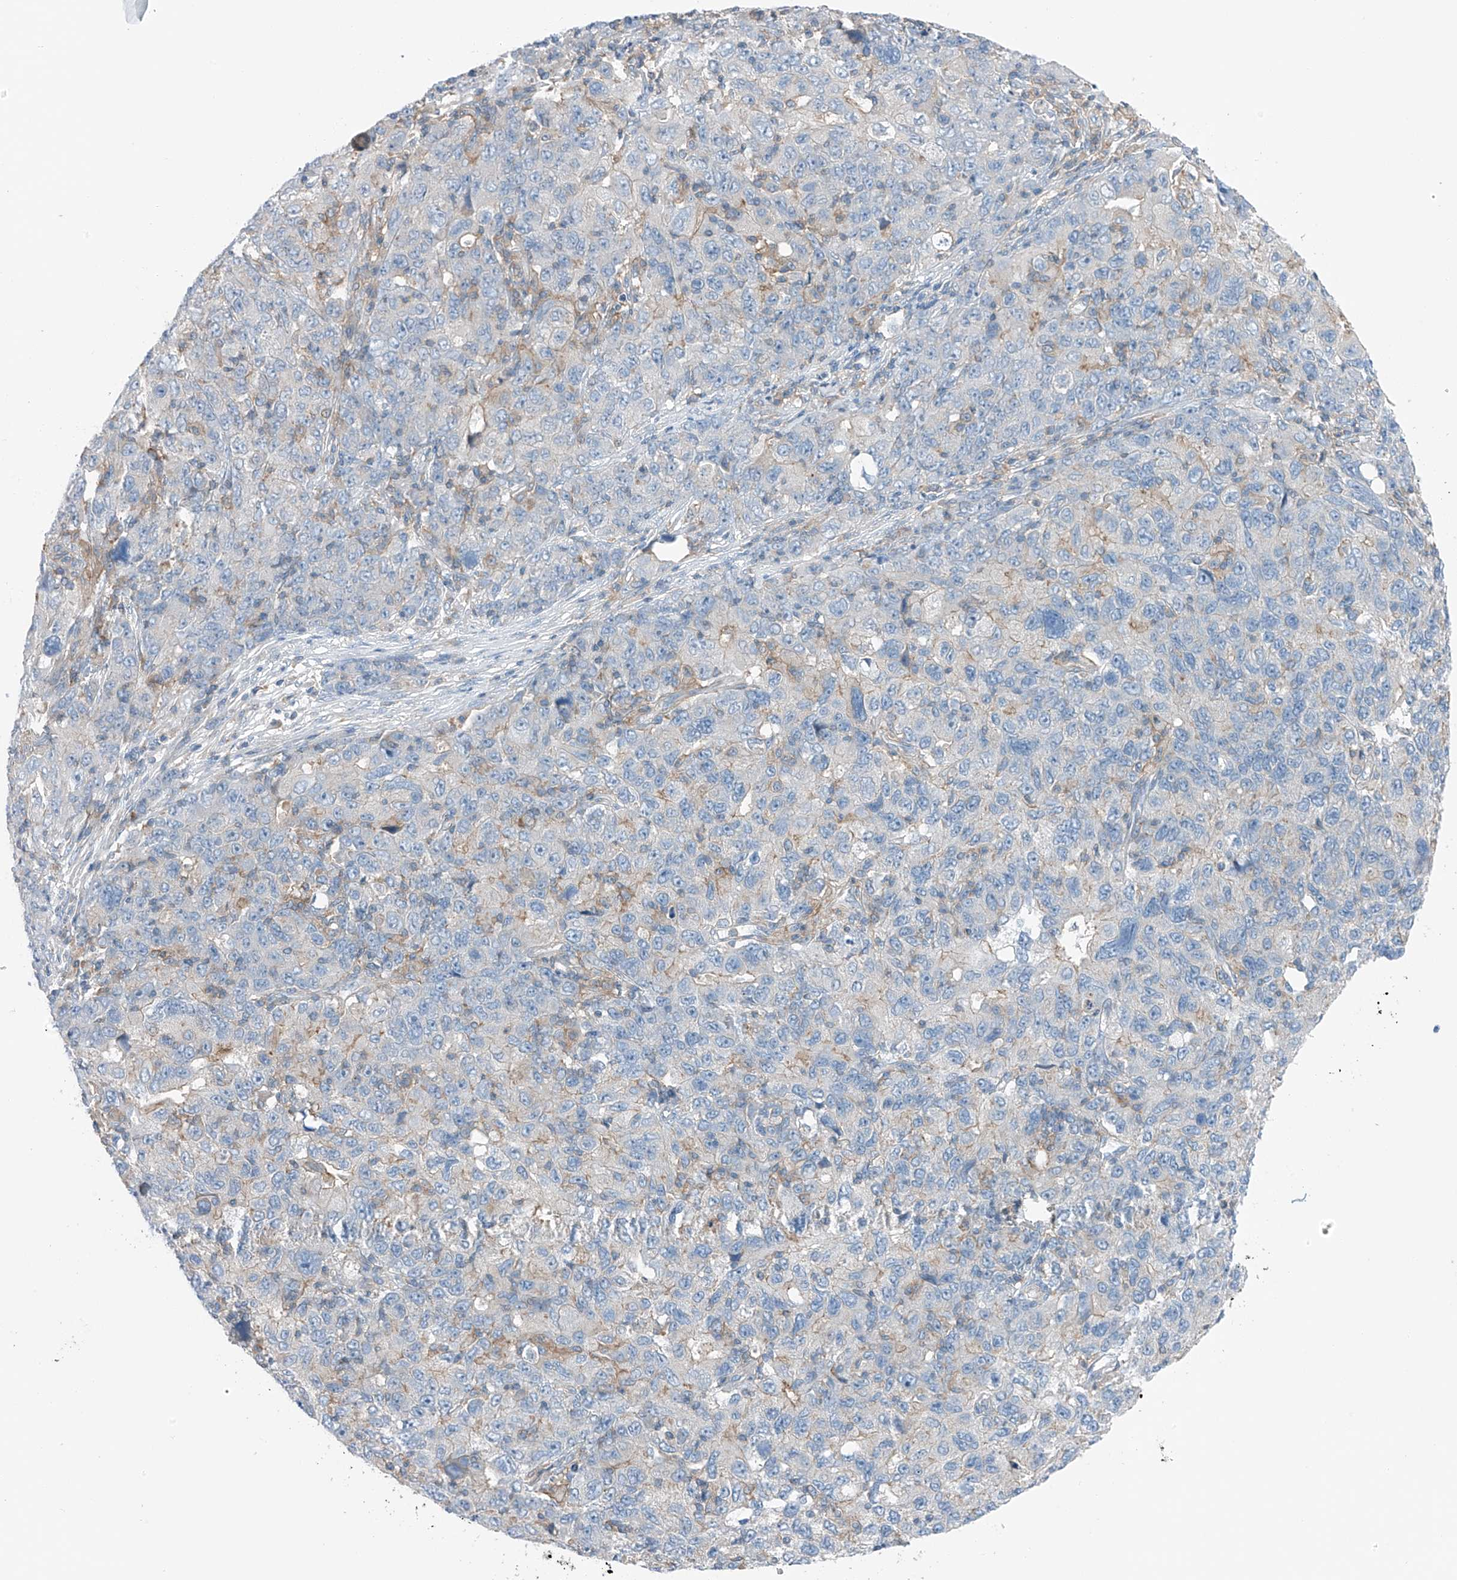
{"staining": {"intensity": "negative", "quantity": "none", "location": "none"}, "tissue": "ovarian cancer", "cell_type": "Tumor cells", "image_type": "cancer", "snomed": [{"axis": "morphology", "description": "Carcinoma, endometroid"}, {"axis": "topography", "description": "Ovary"}], "caption": "A histopathology image of human ovarian cancer (endometroid carcinoma) is negative for staining in tumor cells.", "gene": "NALCN", "patient": {"sex": "female", "age": 42}}